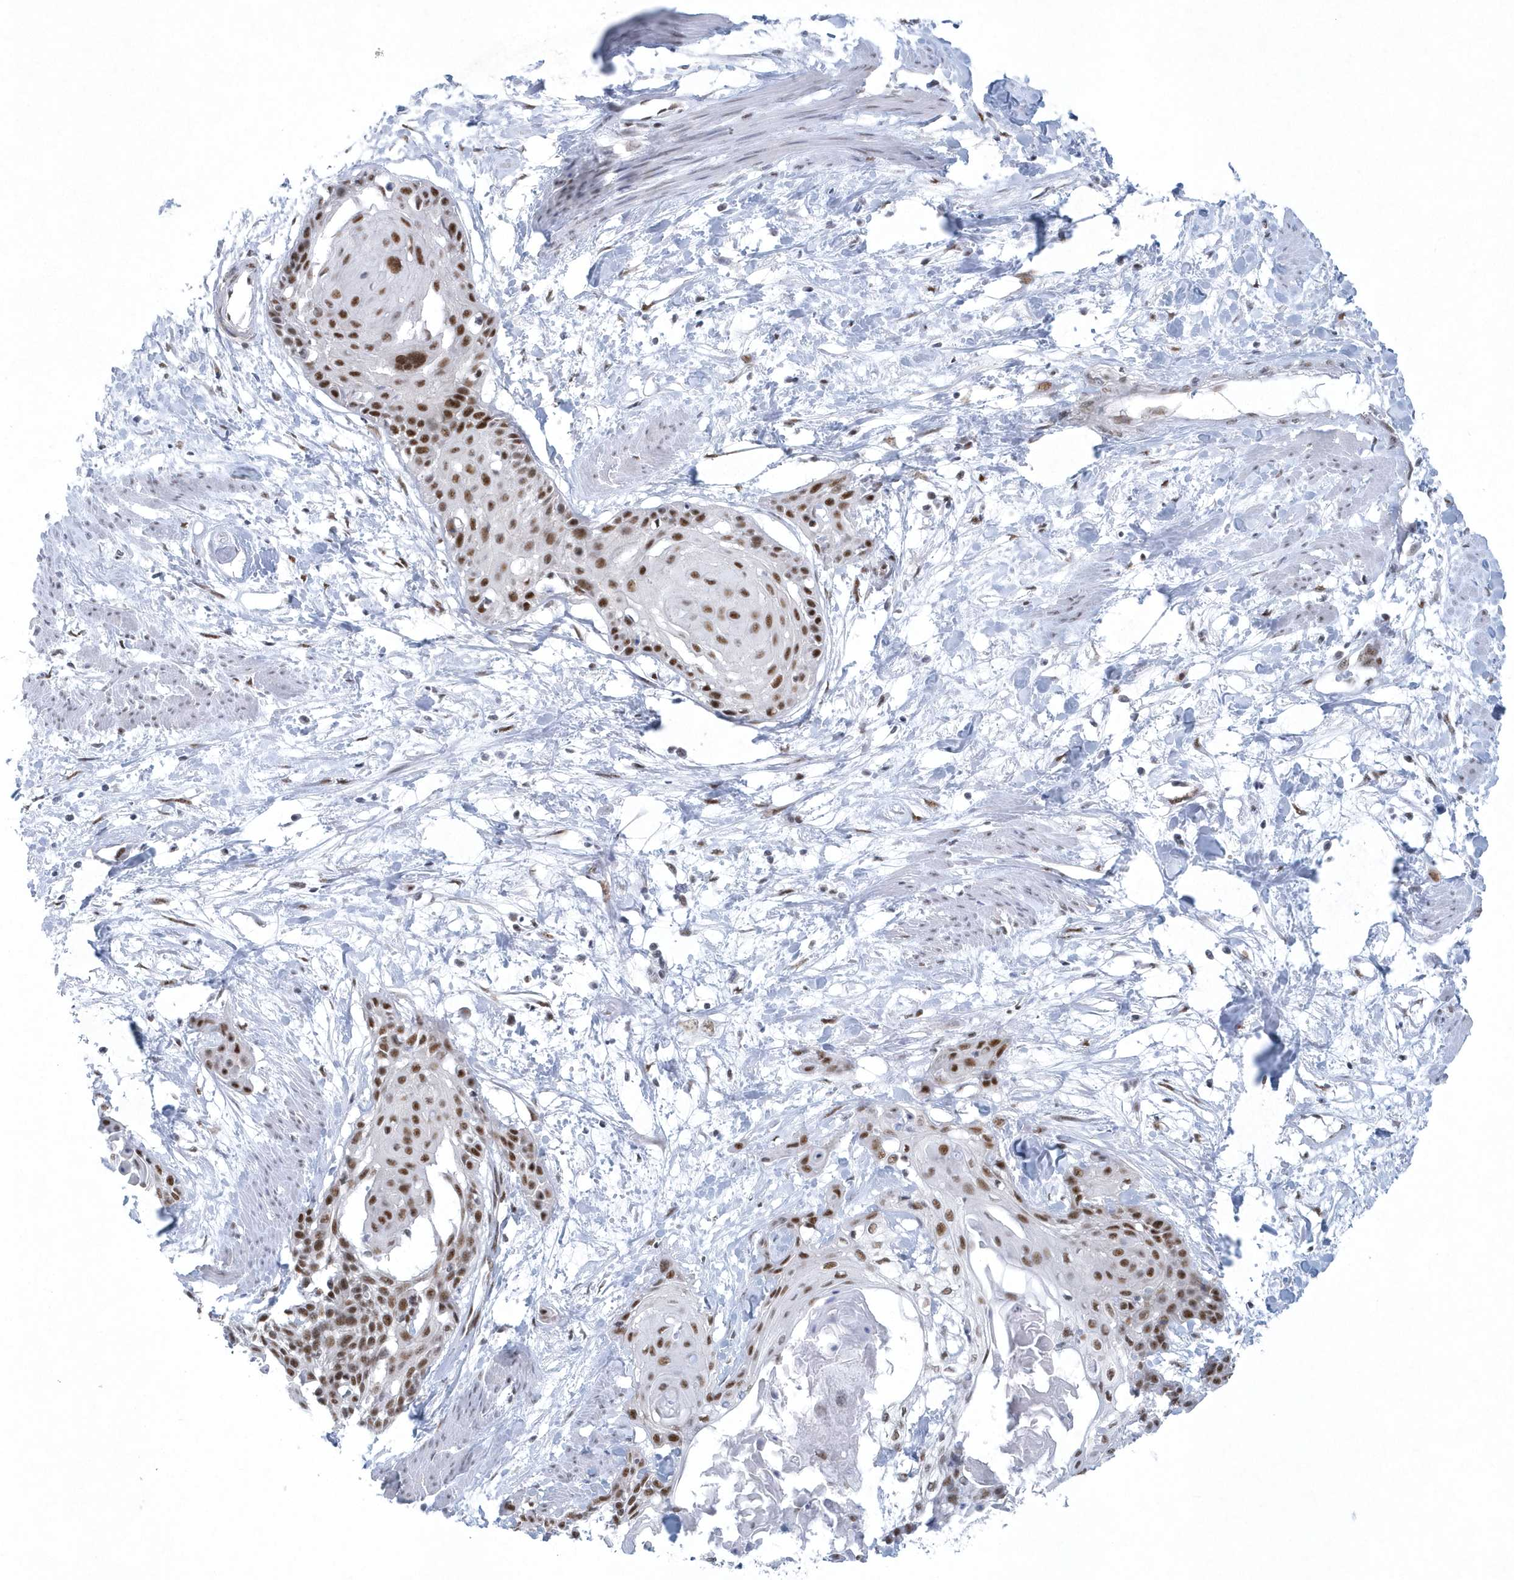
{"staining": {"intensity": "moderate", "quantity": ">75%", "location": "nuclear"}, "tissue": "cervical cancer", "cell_type": "Tumor cells", "image_type": "cancer", "snomed": [{"axis": "morphology", "description": "Squamous cell carcinoma, NOS"}, {"axis": "topography", "description": "Cervix"}], "caption": "An image showing moderate nuclear positivity in about >75% of tumor cells in cervical cancer (squamous cell carcinoma), as visualized by brown immunohistochemical staining.", "gene": "DCLRE1A", "patient": {"sex": "female", "age": 57}}